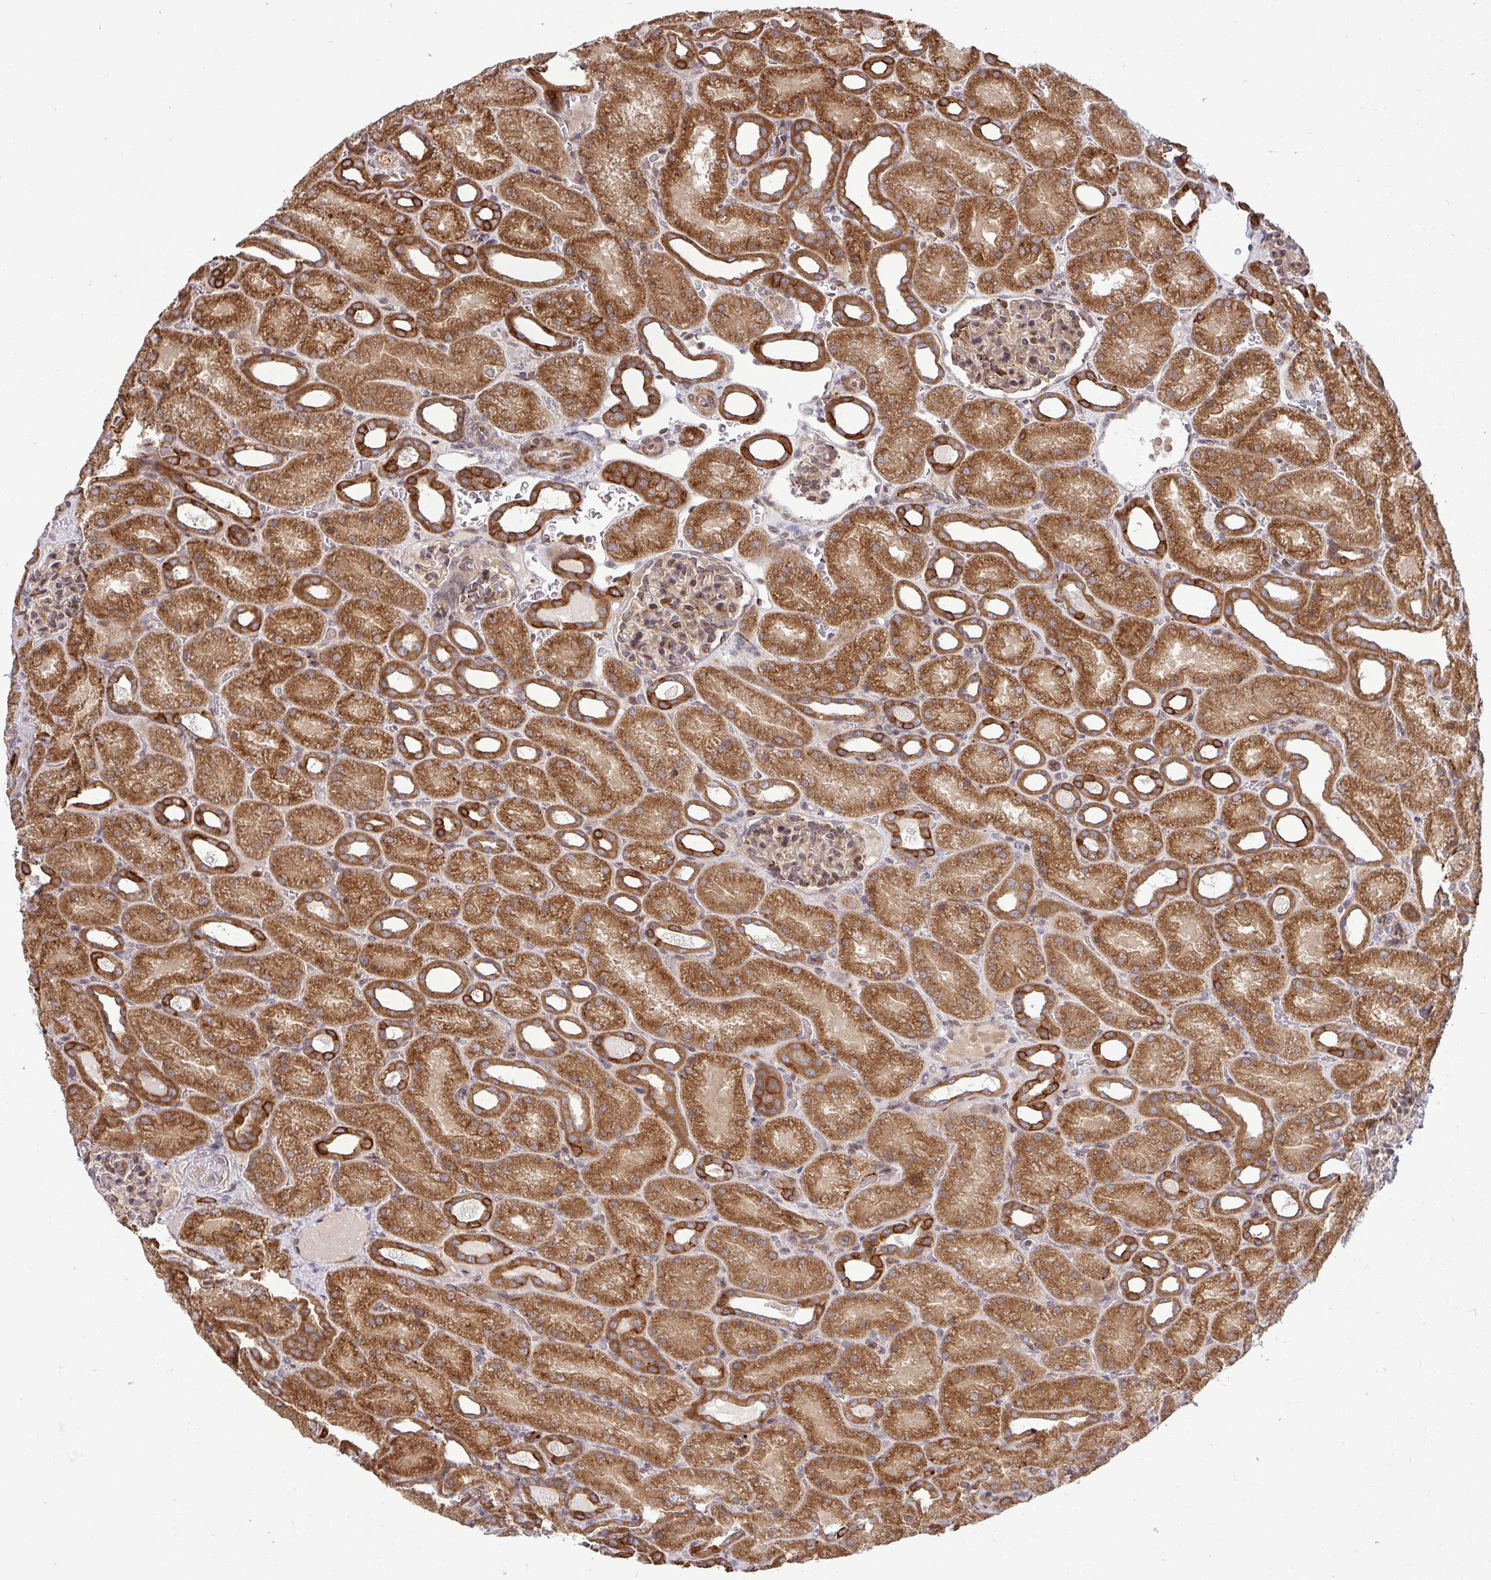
{"staining": {"intensity": "moderate", "quantity": "25%-75%", "location": "cytoplasmic/membranous,nuclear"}, "tissue": "kidney", "cell_type": "Cells in glomeruli", "image_type": "normal", "snomed": [{"axis": "morphology", "description": "Normal tissue, NOS"}, {"axis": "topography", "description": "Kidney"}], "caption": "Approximately 25%-75% of cells in glomeruli in unremarkable kidney exhibit moderate cytoplasmic/membranous,nuclear protein expression as visualized by brown immunohistochemical staining.", "gene": "TRIM44", "patient": {"sex": "male", "age": 2}}